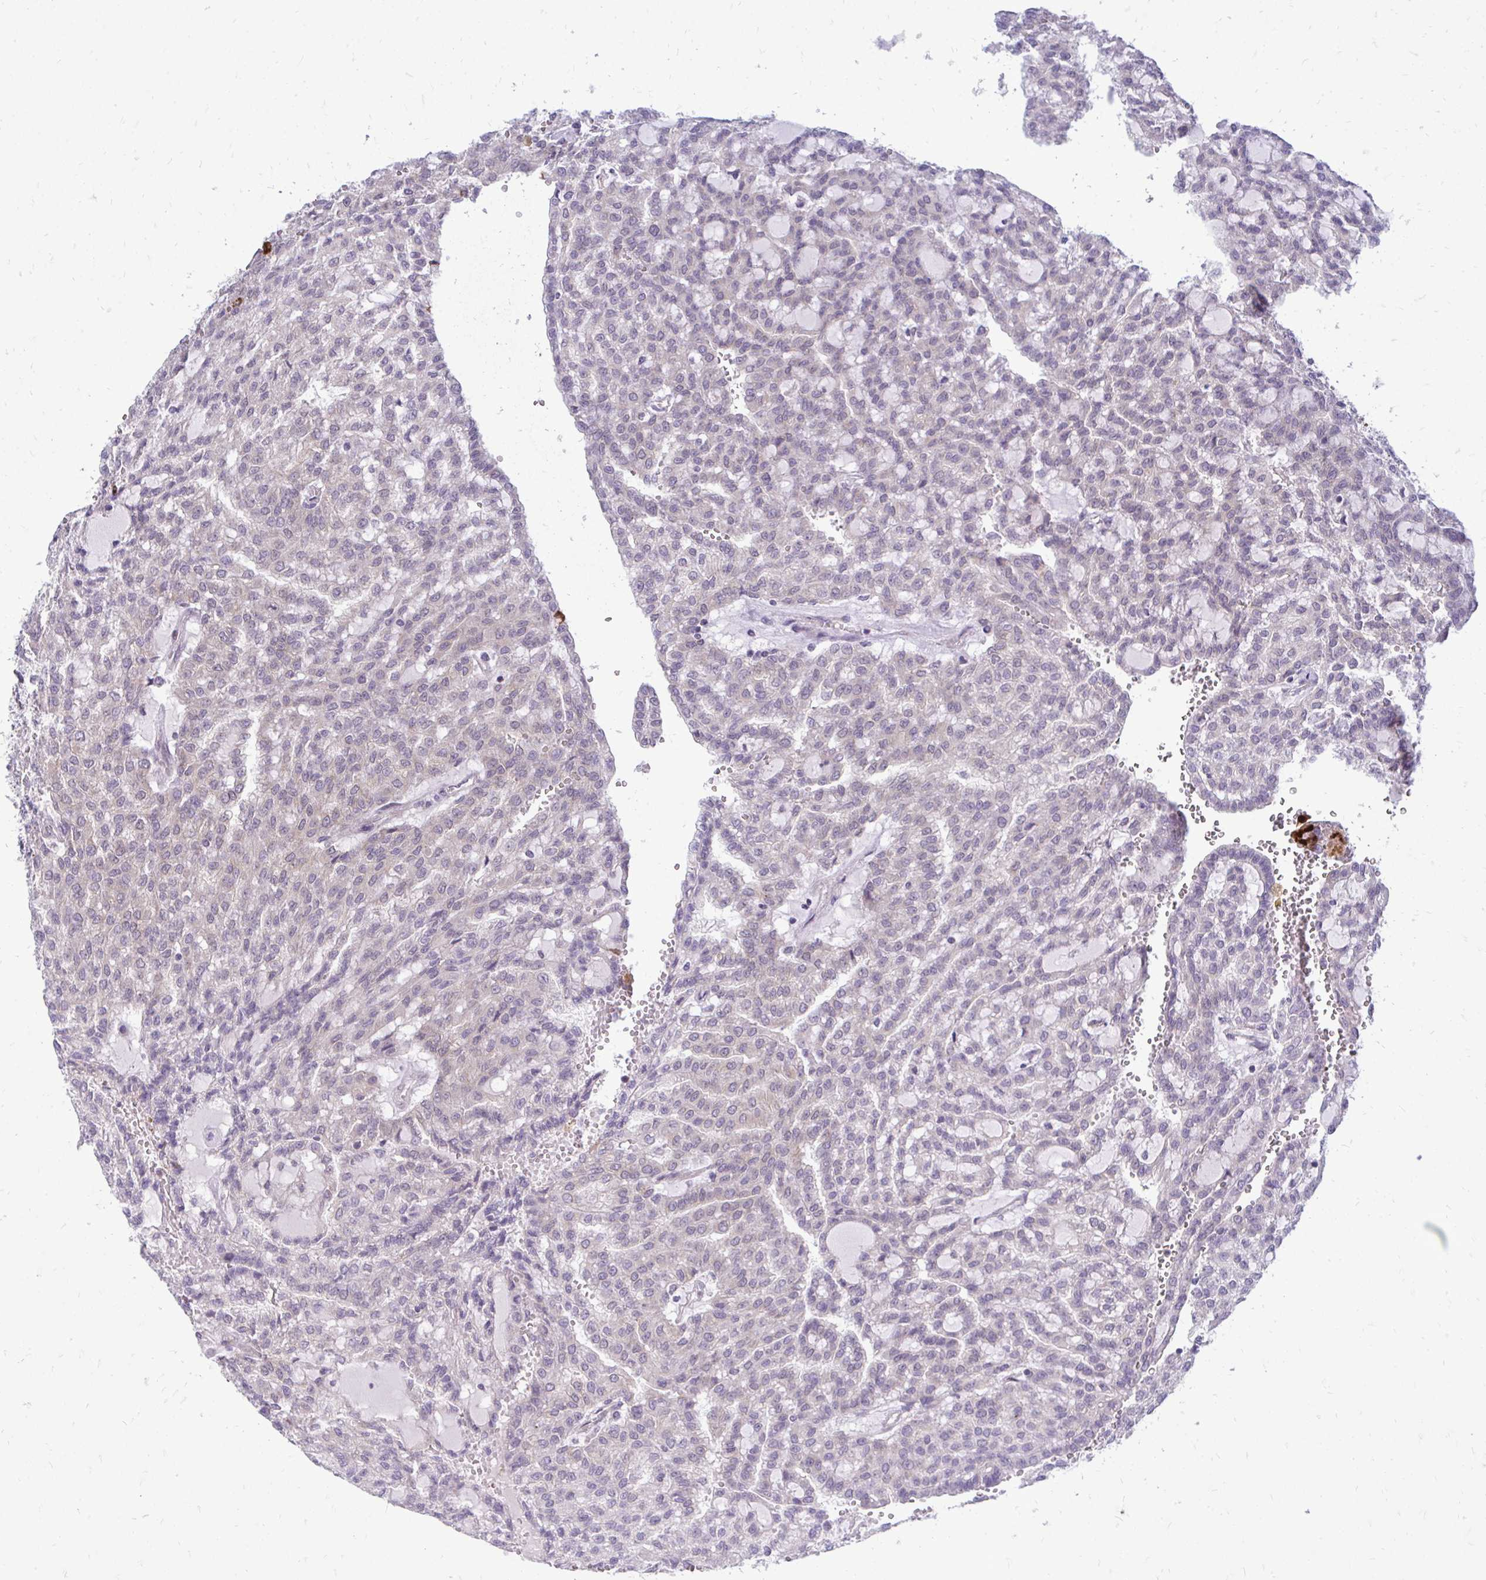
{"staining": {"intensity": "negative", "quantity": "none", "location": "none"}, "tissue": "renal cancer", "cell_type": "Tumor cells", "image_type": "cancer", "snomed": [{"axis": "morphology", "description": "Adenocarcinoma, NOS"}, {"axis": "topography", "description": "Kidney"}], "caption": "Tumor cells are negative for protein expression in human renal cancer (adenocarcinoma). (Stains: DAB (3,3'-diaminobenzidine) IHC with hematoxylin counter stain, Microscopy: brightfield microscopy at high magnification).", "gene": "ACSL5", "patient": {"sex": "male", "age": 63}}